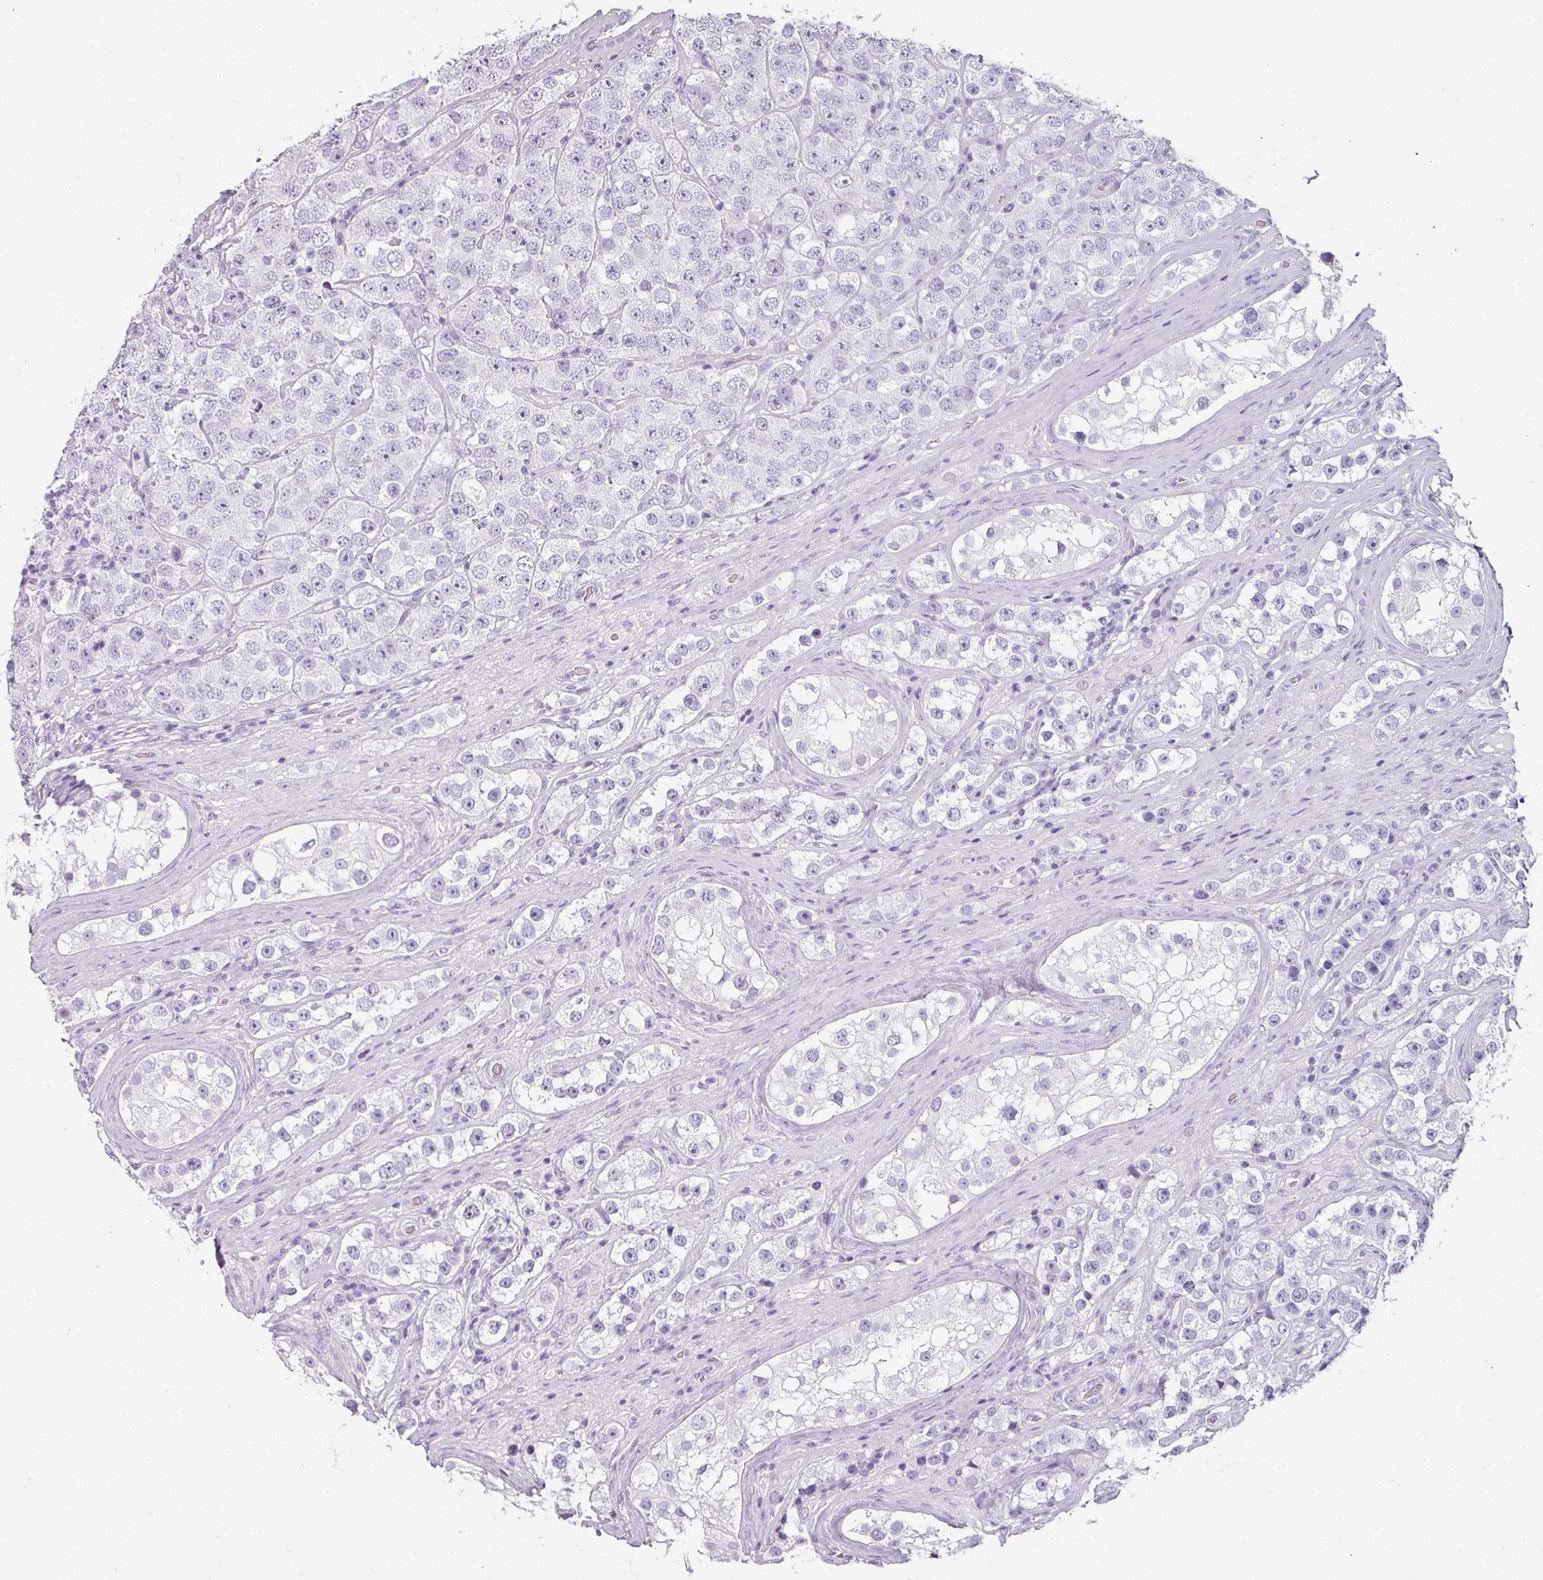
{"staining": {"intensity": "negative", "quantity": "none", "location": "none"}, "tissue": "testis cancer", "cell_type": "Tumor cells", "image_type": "cancer", "snomed": [{"axis": "morphology", "description": "Seminoma, NOS"}, {"axis": "topography", "description": "Testis"}], "caption": "Testis cancer (seminoma) was stained to show a protein in brown. There is no significant staining in tumor cells.", "gene": "REG3G", "patient": {"sex": "male", "age": 28}}